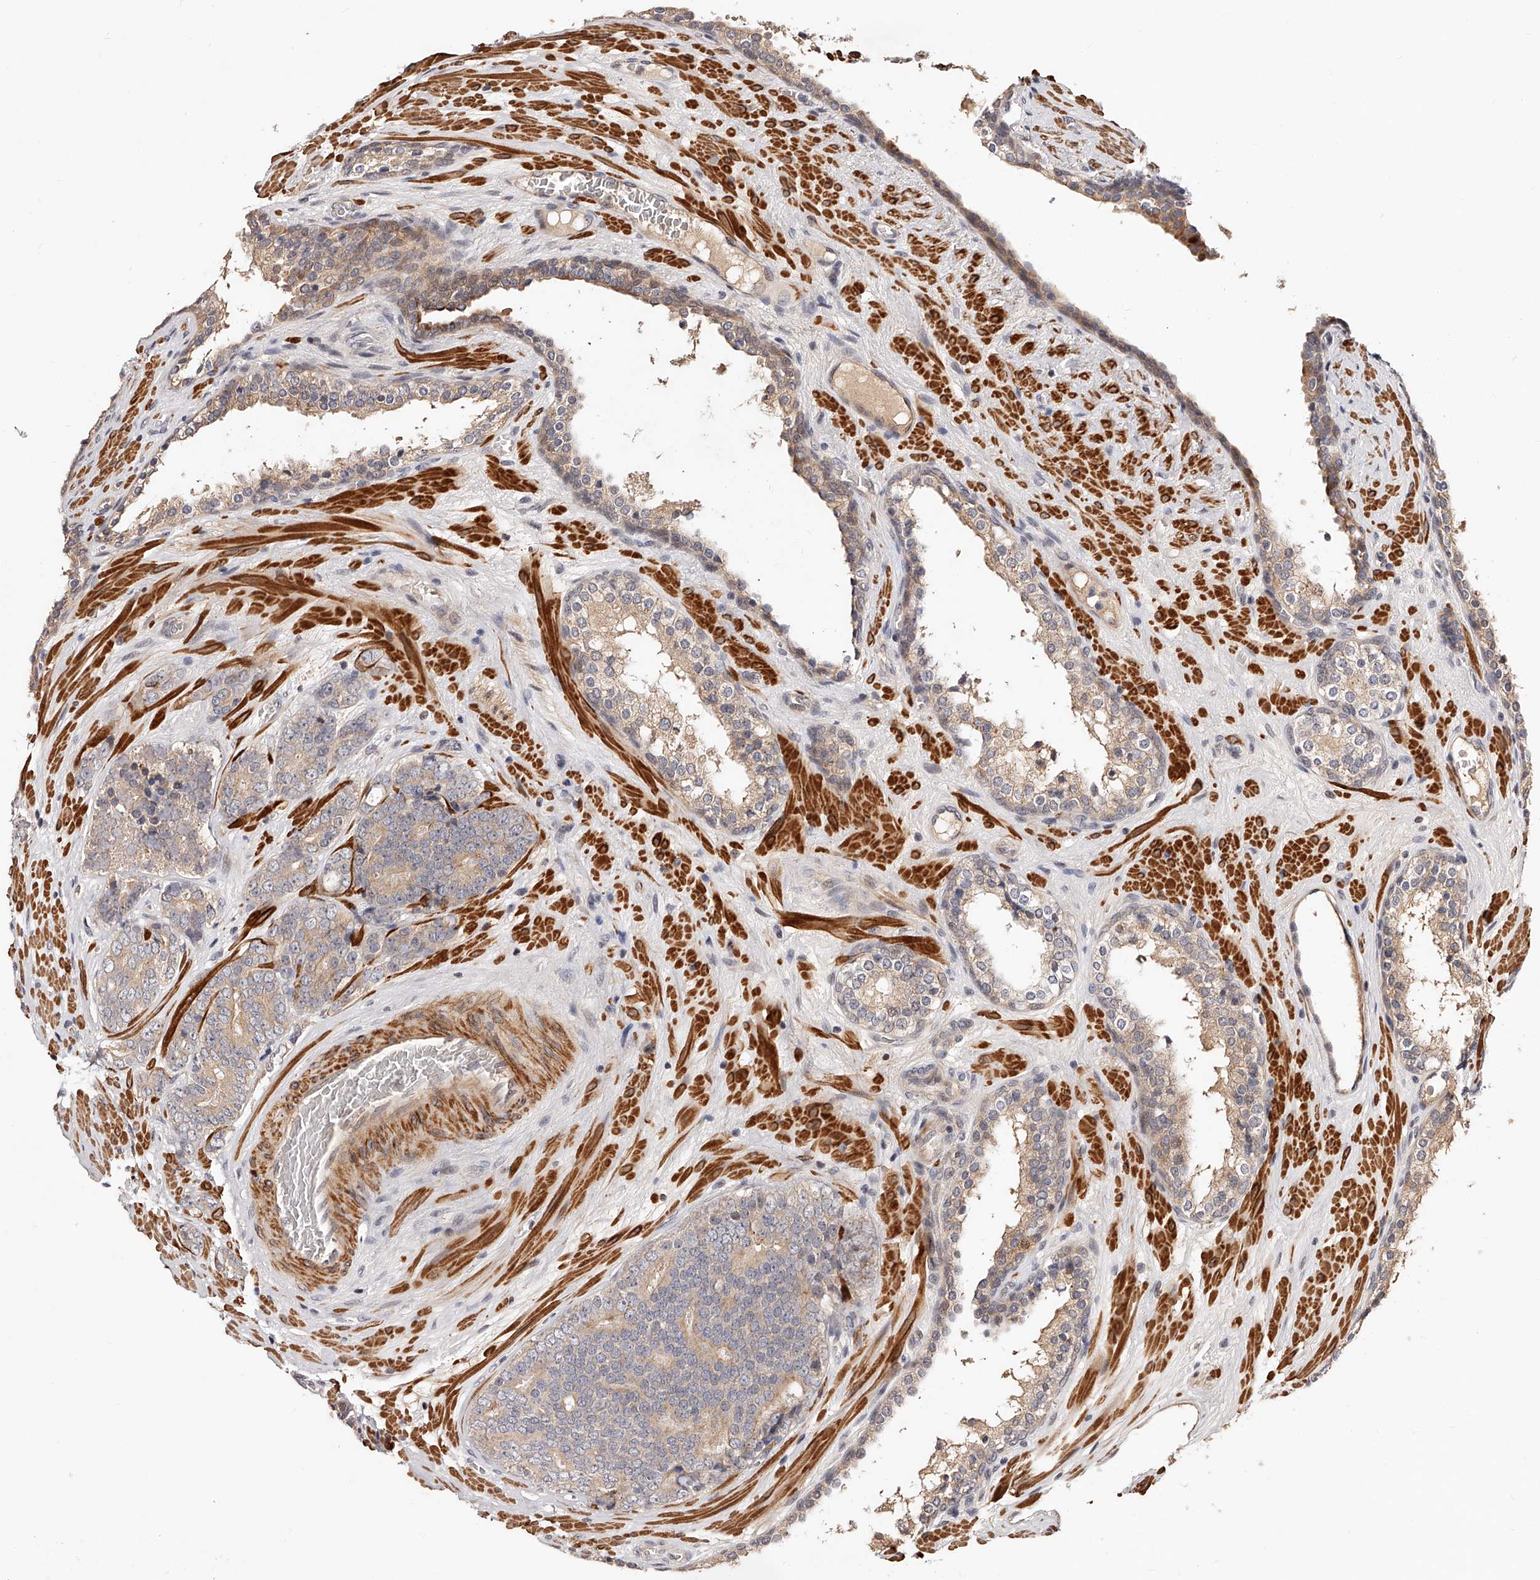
{"staining": {"intensity": "weak", "quantity": "25%-75%", "location": "cytoplasmic/membranous"}, "tissue": "prostate cancer", "cell_type": "Tumor cells", "image_type": "cancer", "snomed": [{"axis": "morphology", "description": "Adenocarcinoma, High grade"}, {"axis": "topography", "description": "Prostate"}], "caption": "High-power microscopy captured an immunohistochemistry micrograph of prostate cancer (high-grade adenocarcinoma), revealing weak cytoplasmic/membranous staining in approximately 25%-75% of tumor cells.", "gene": "CUL7", "patient": {"sex": "male", "age": 56}}